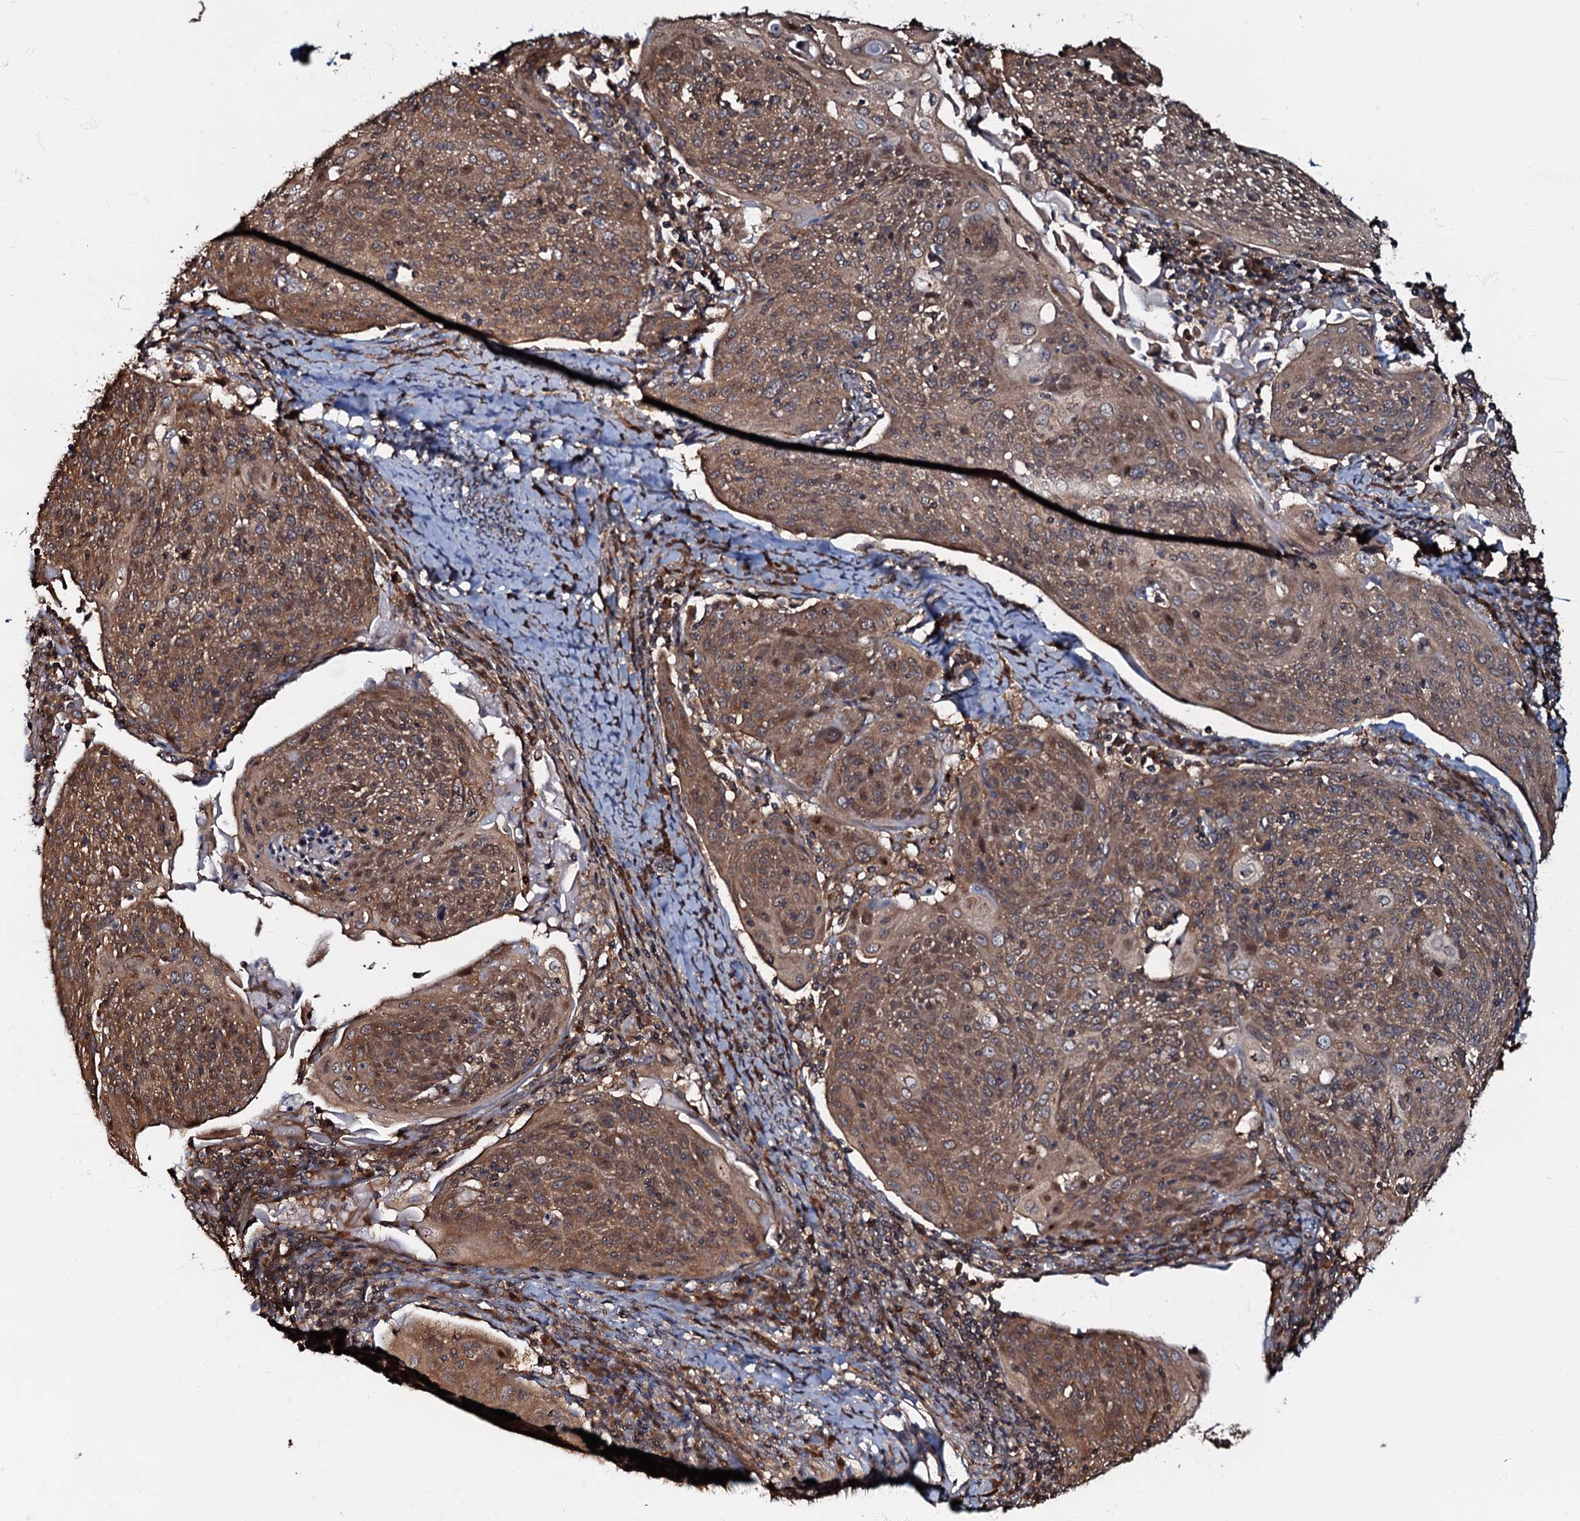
{"staining": {"intensity": "moderate", "quantity": ">75%", "location": "cytoplasmic/membranous"}, "tissue": "cervical cancer", "cell_type": "Tumor cells", "image_type": "cancer", "snomed": [{"axis": "morphology", "description": "Squamous cell carcinoma, NOS"}, {"axis": "topography", "description": "Cervix"}], "caption": "Cervical cancer stained for a protein (brown) exhibits moderate cytoplasmic/membranous positive positivity in approximately >75% of tumor cells.", "gene": "OSBP", "patient": {"sex": "female", "age": 67}}